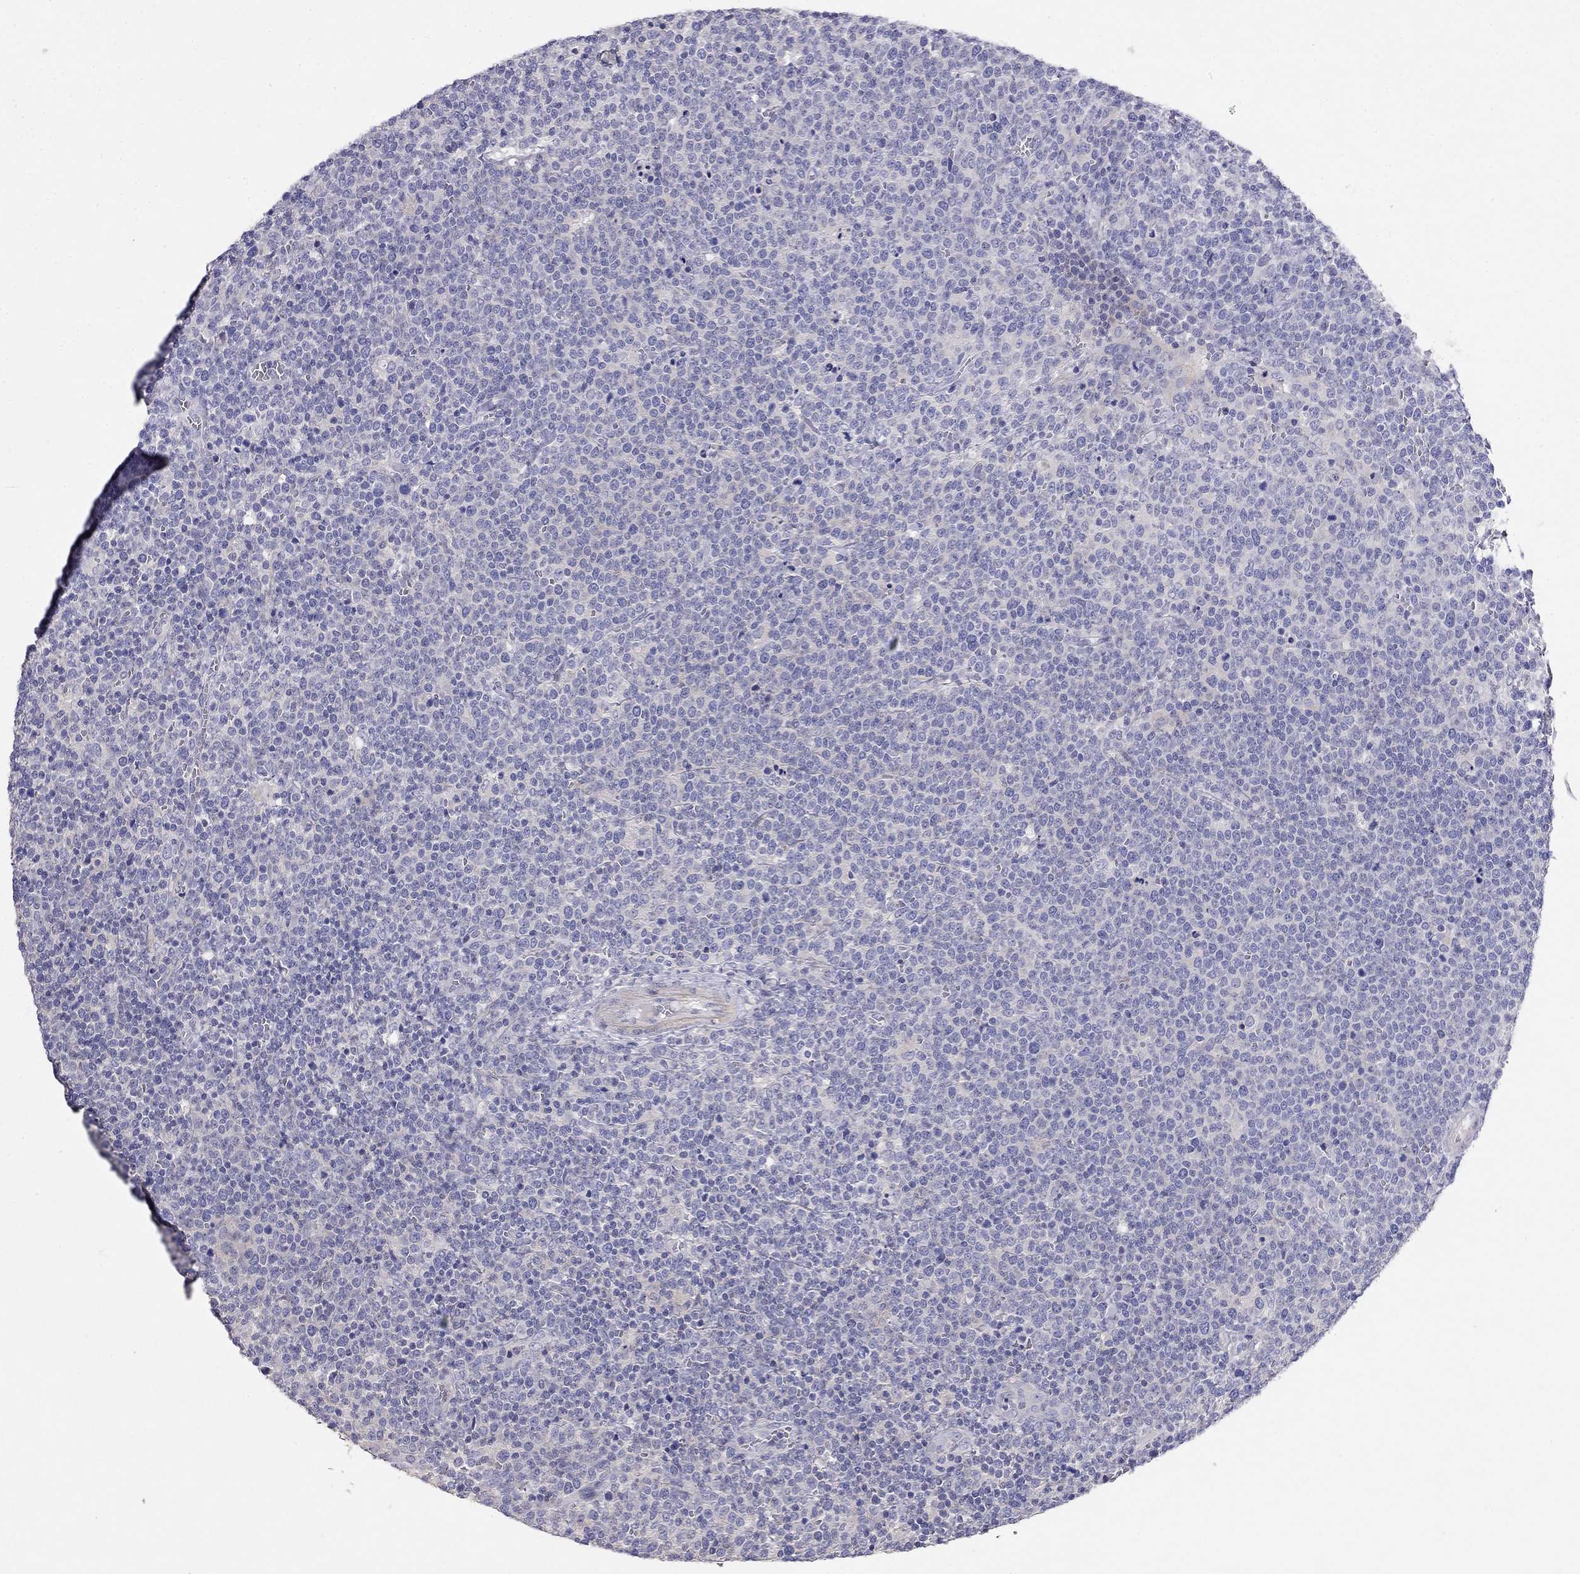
{"staining": {"intensity": "negative", "quantity": "none", "location": "none"}, "tissue": "lymphoma", "cell_type": "Tumor cells", "image_type": "cancer", "snomed": [{"axis": "morphology", "description": "Malignant lymphoma, non-Hodgkin's type, High grade"}, {"axis": "topography", "description": "Lymph node"}], "caption": "This histopathology image is of malignant lymphoma, non-Hodgkin's type (high-grade) stained with immunohistochemistry (IHC) to label a protein in brown with the nuclei are counter-stained blue. There is no expression in tumor cells. (Stains: DAB (3,3'-diaminobenzidine) IHC with hematoxylin counter stain, Microscopy: brightfield microscopy at high magnification).", "gene": "LY6H", "patient": {"sex": "male", "age": 61}}